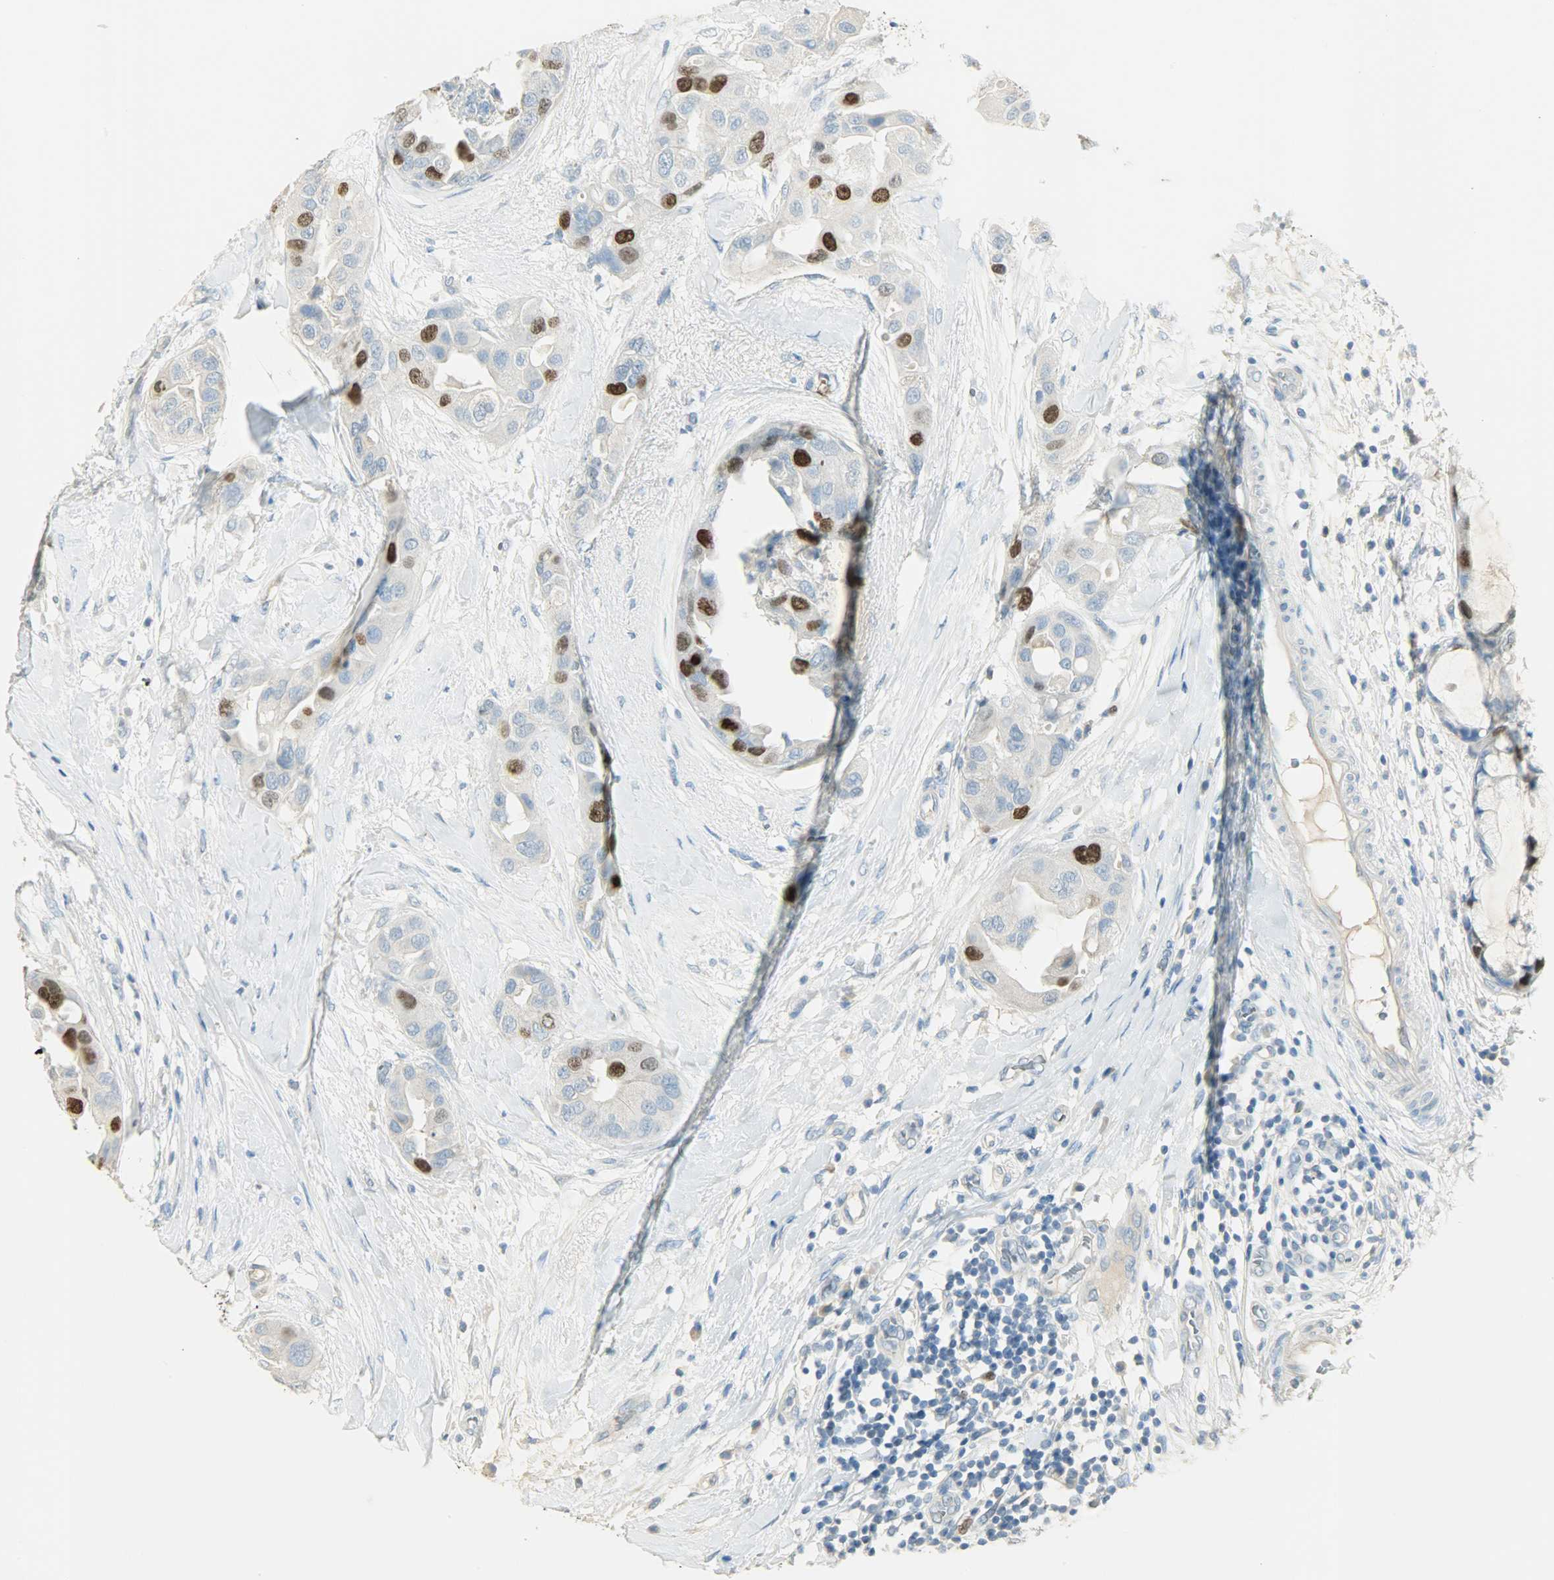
{"staining": {"intensity": "strong", "quantity": "<25%", "location": "cytoplasmic/membranous,nuclear"}, "tissue": "breast cancer", "cell_type": "Tumor cells", "image_type": "cancer", "snomed": [{"axis": "morphology", "description": "Duct carcinoma"}, {"axis": "topography", "description": "Breast"}], "caption": "IHC of infiltrating ductal carcinoma (breast) demonstrates medium levels of strong cytoplasmic/membranous and nuclear expression in approximately <25% of tumor cells.", "gene": "TPX2", "patient": {"sex": "female", "age": 40}}